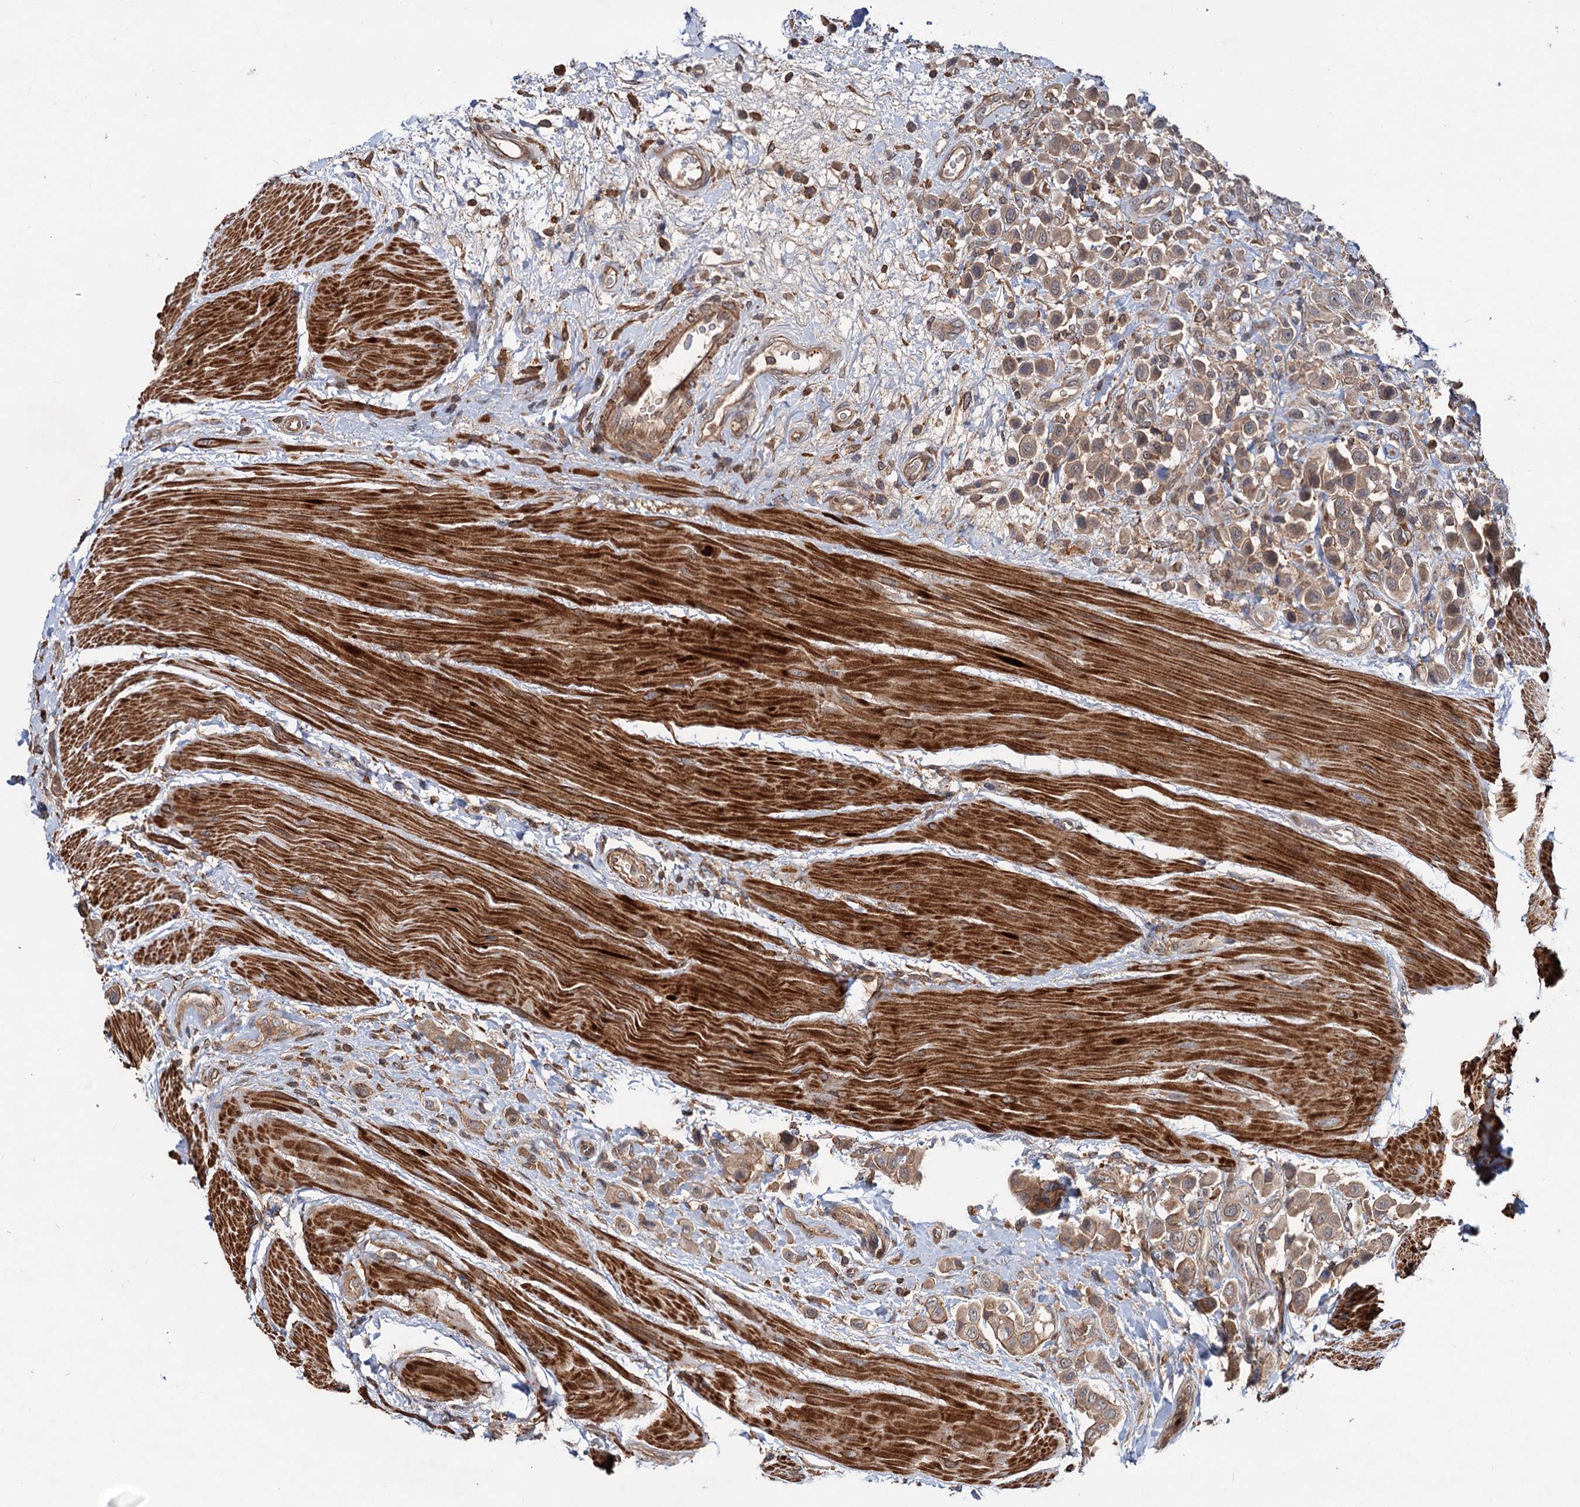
{"staining": {"intensity": "moderate", "quantity": ">75%", "location": "cytoplasmic/membranous"}, "tissue": "urothelial cancer", "cell_type": "Tumor cells", "image_type": "cancer", "snomed": [{"axis": "morphology", "description": "Urothelial carcinoma, High grade"}, {"axis": "topography", "description": "Urinary bladder"}], "caption": "A photomicrograph of urothelial cancer stained for a protein exhibits moderate cytoplasmic/membranous brown staining in tumor cells. The staining was performed using DAB, with brown indicating positive protein expression. Nuclei are stained blue with hematoxylin.", "gene": "GRIP1", "patient": {"sex": "male", "age": 50}}